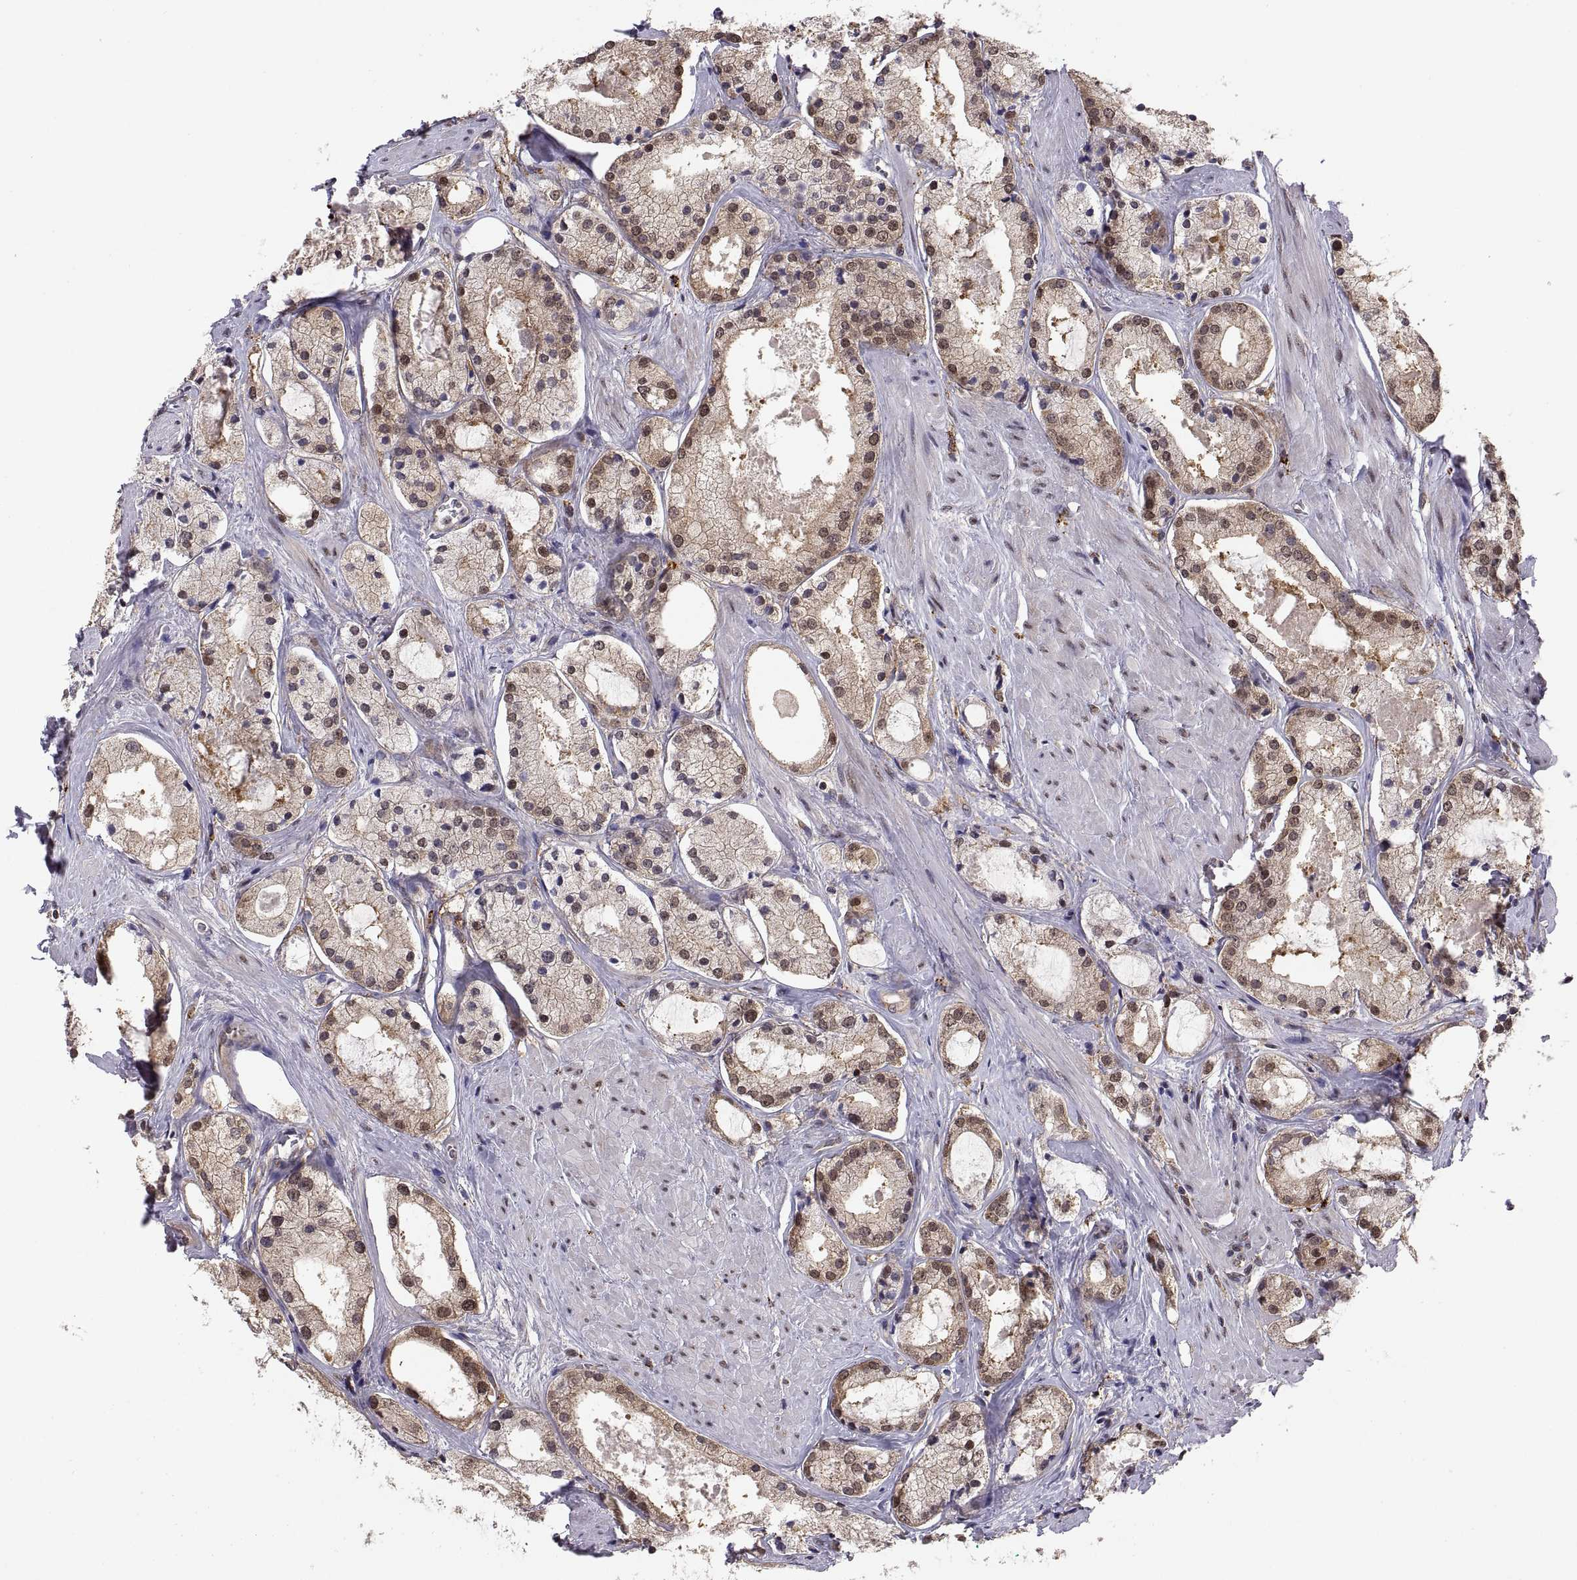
{"staining": {"intensity": "weak", "quantity": ">75%", "location": "cytoplasmic/membranous,nuclear"}, "tissue": "prostate cancer", "cell_type": "Tumor cells", "image_type": "cancer", "snomed": [{"axis": "morphology", "description": "Adenocarcinoma, NOS"}, {"axis": "morphology", "description": "Adenocarcinoma, High grade"}, {"axis": "topography", "description": "Prostate"}], "caption": "Weak cytoplasmic/membranous and nuclear protein positivity is present in about >75% of tumor cells in prostate adenocarcinoma.", "gene": "PSMC2", "patient": {"sex": "male", "age": 64}}